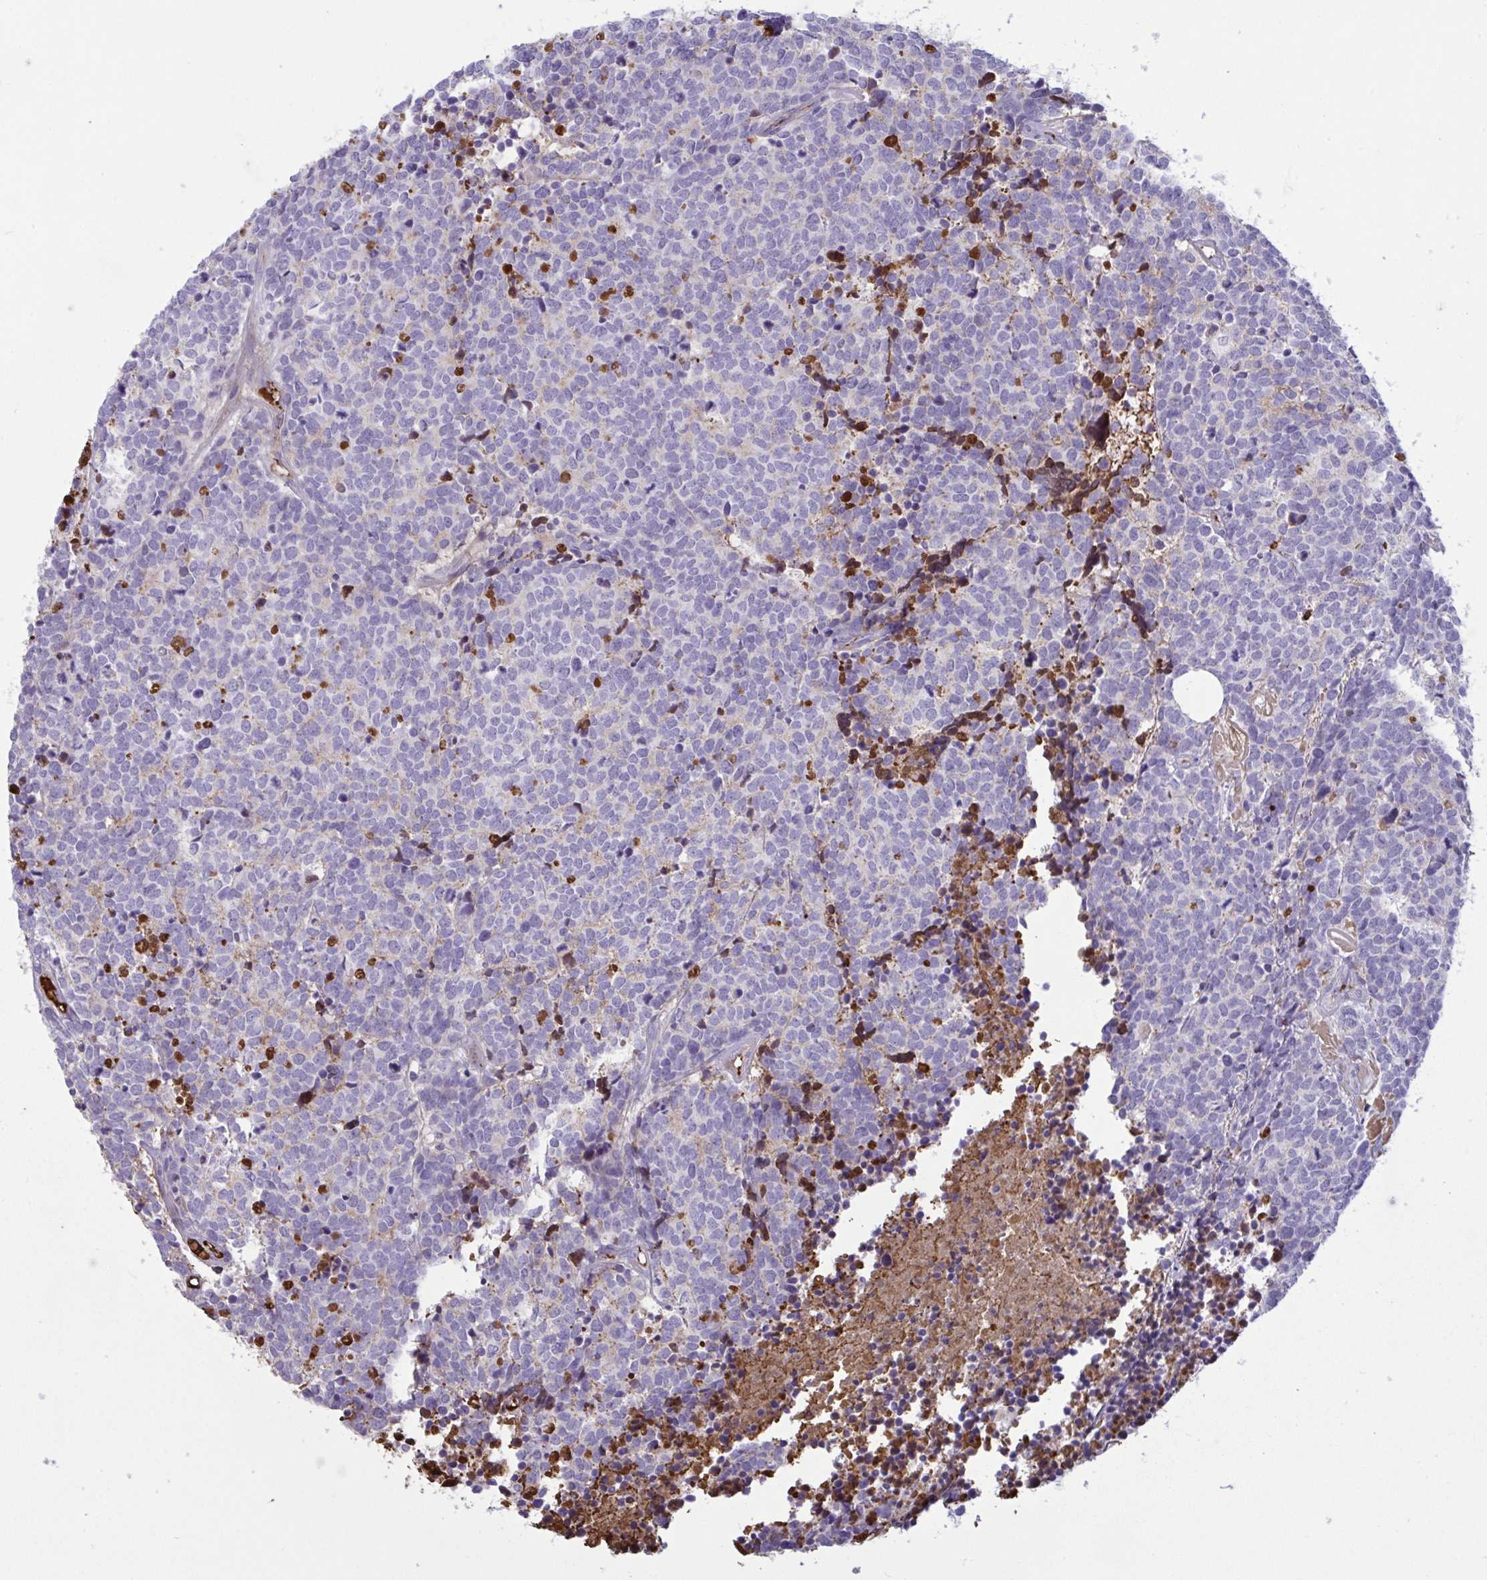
{"staining": {"intensity": "negative", "quantity": "none", "location": "none"}, "tissue": "carcinoid", "cell_type": "Tumor cells", "image_type": "cancer", "snomed": [{"axis": "morphology", "description": "Carcinoid, malignant, NOS"}, {"axis": "topography", "description": "Skin"}], "caption": "Immunohistochemistry (IHC) of human malignant carcinoid shows no expression in tumor cells. (Immunohistochemistry, brightfield microscopy, high magnification).", "gene": "IL1R1", "patient": {"sex": "female", "age": 79}}